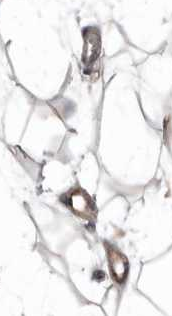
{"staining": {"intensity": "weak", "quantity": ">75%", "location": "cytoplasmic/membranous"}, "tissue": "adipose tissue", "cell_type": "Adipocytes", "image_type": "normal", "snomed": [{"axis": "morphology", "description": "Normal tissue, NOS"}, {"axis": "topography", "description": "Breast"}], "caption": "Unremarkable adipose tissue was stained to show a protein in brown. There is low levels of weak cytoplasmic/membranous expression in about >75% of adipocytes.", "gene": "DHPS", "patient": {"sex": "female", "age": 23}}